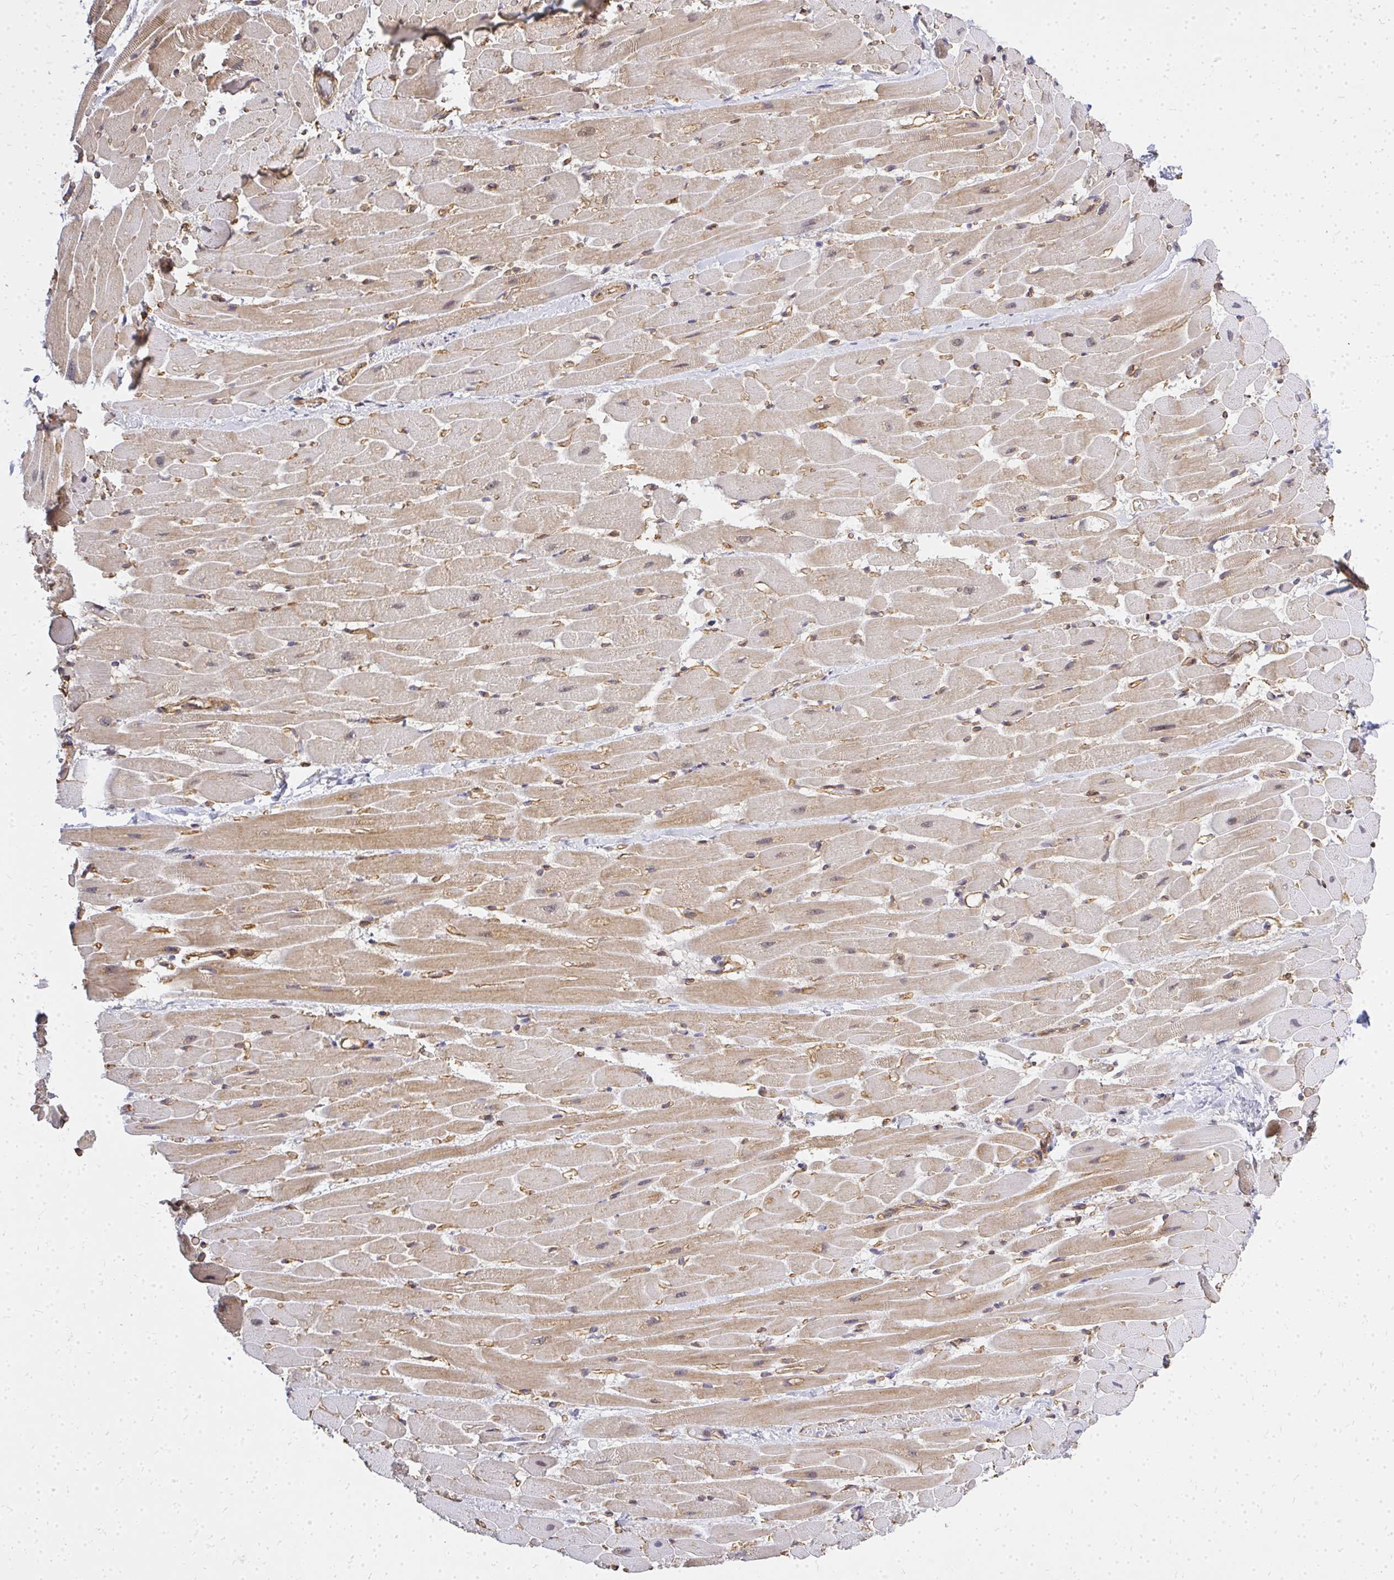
{"staining": {"intensity": "moderate", "quantity": "25%-75%", "location": "cytoplasmic/membranous"}, "tissue": "heart muscle", "cell_type": "Cardiomyocytes", "image_type": "normal", "snomed": [{"axis": "morphology", "description": "Normal tissue, NOS"}, {"axis": "topography", "description": "Heart"}], "caption": "Immunohistochemistry (IHC) of benign human heart muscle shows medium levels of moderate cytoplasmic/membranous positivity in approximately 25%-75% of cardiomyocytes.", "gene": "ENSG00000258472", "patient": {"sex": "male", "age": 37}}